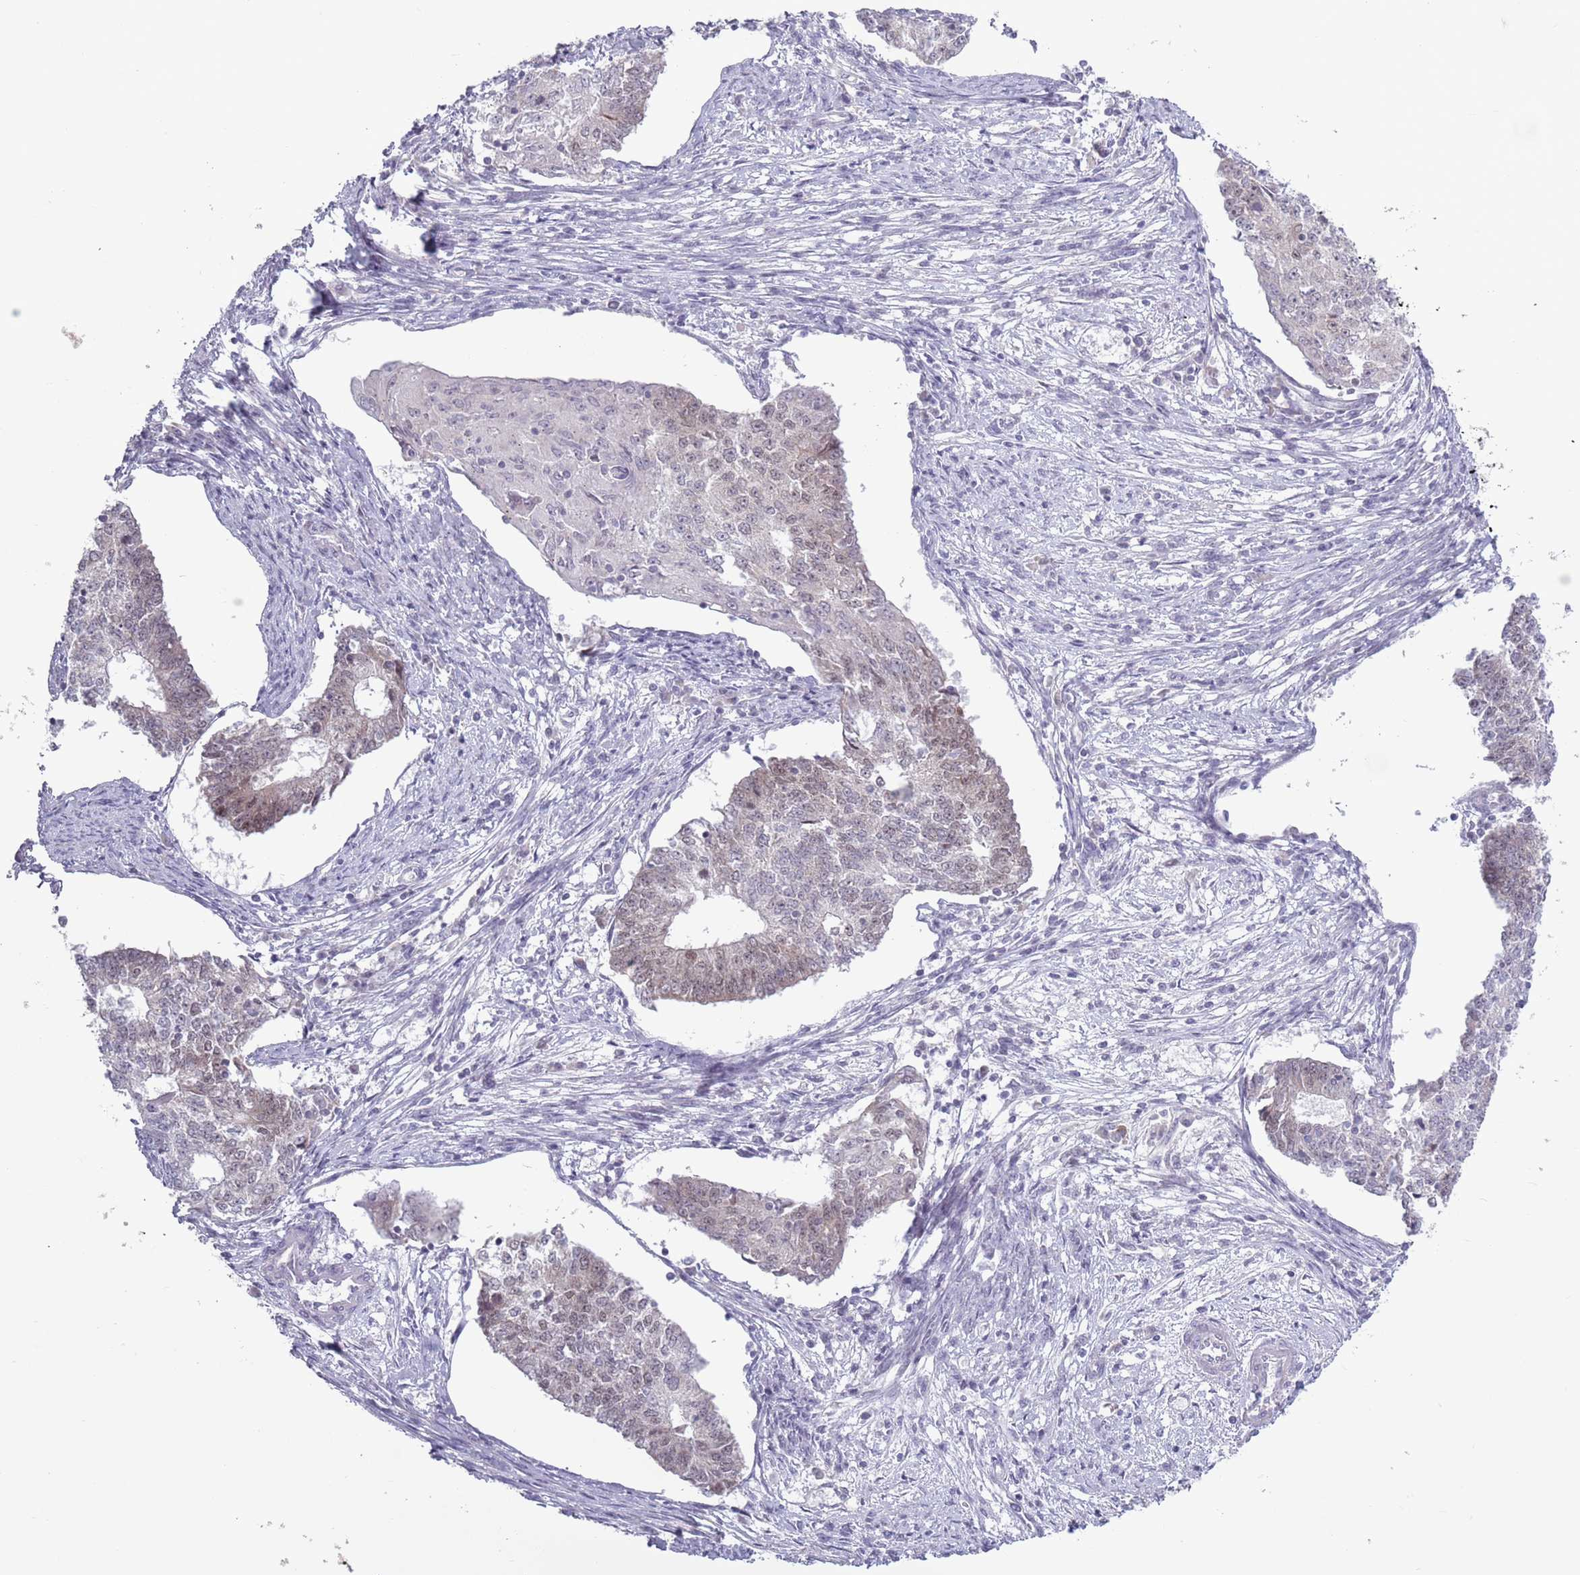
{"staining": {"intensity": "weak", "quantity": "<25%", "location": "nuclear"}, "tissue": "endometrial cancer", "cell_type": "Tumor cells", "image_type": "cancer", "snomed": [{"axis": "morphology", "description": "Adenocarcinoma, NOS"}, {"axis": "topography", "description": "Endometrium"}], "caption": "Tumor cells are negative for brown protein staining in adenocarcinoma (endometrial).", "gene": "MRPL34", "patient": {"sex": "female", "age": 56}}